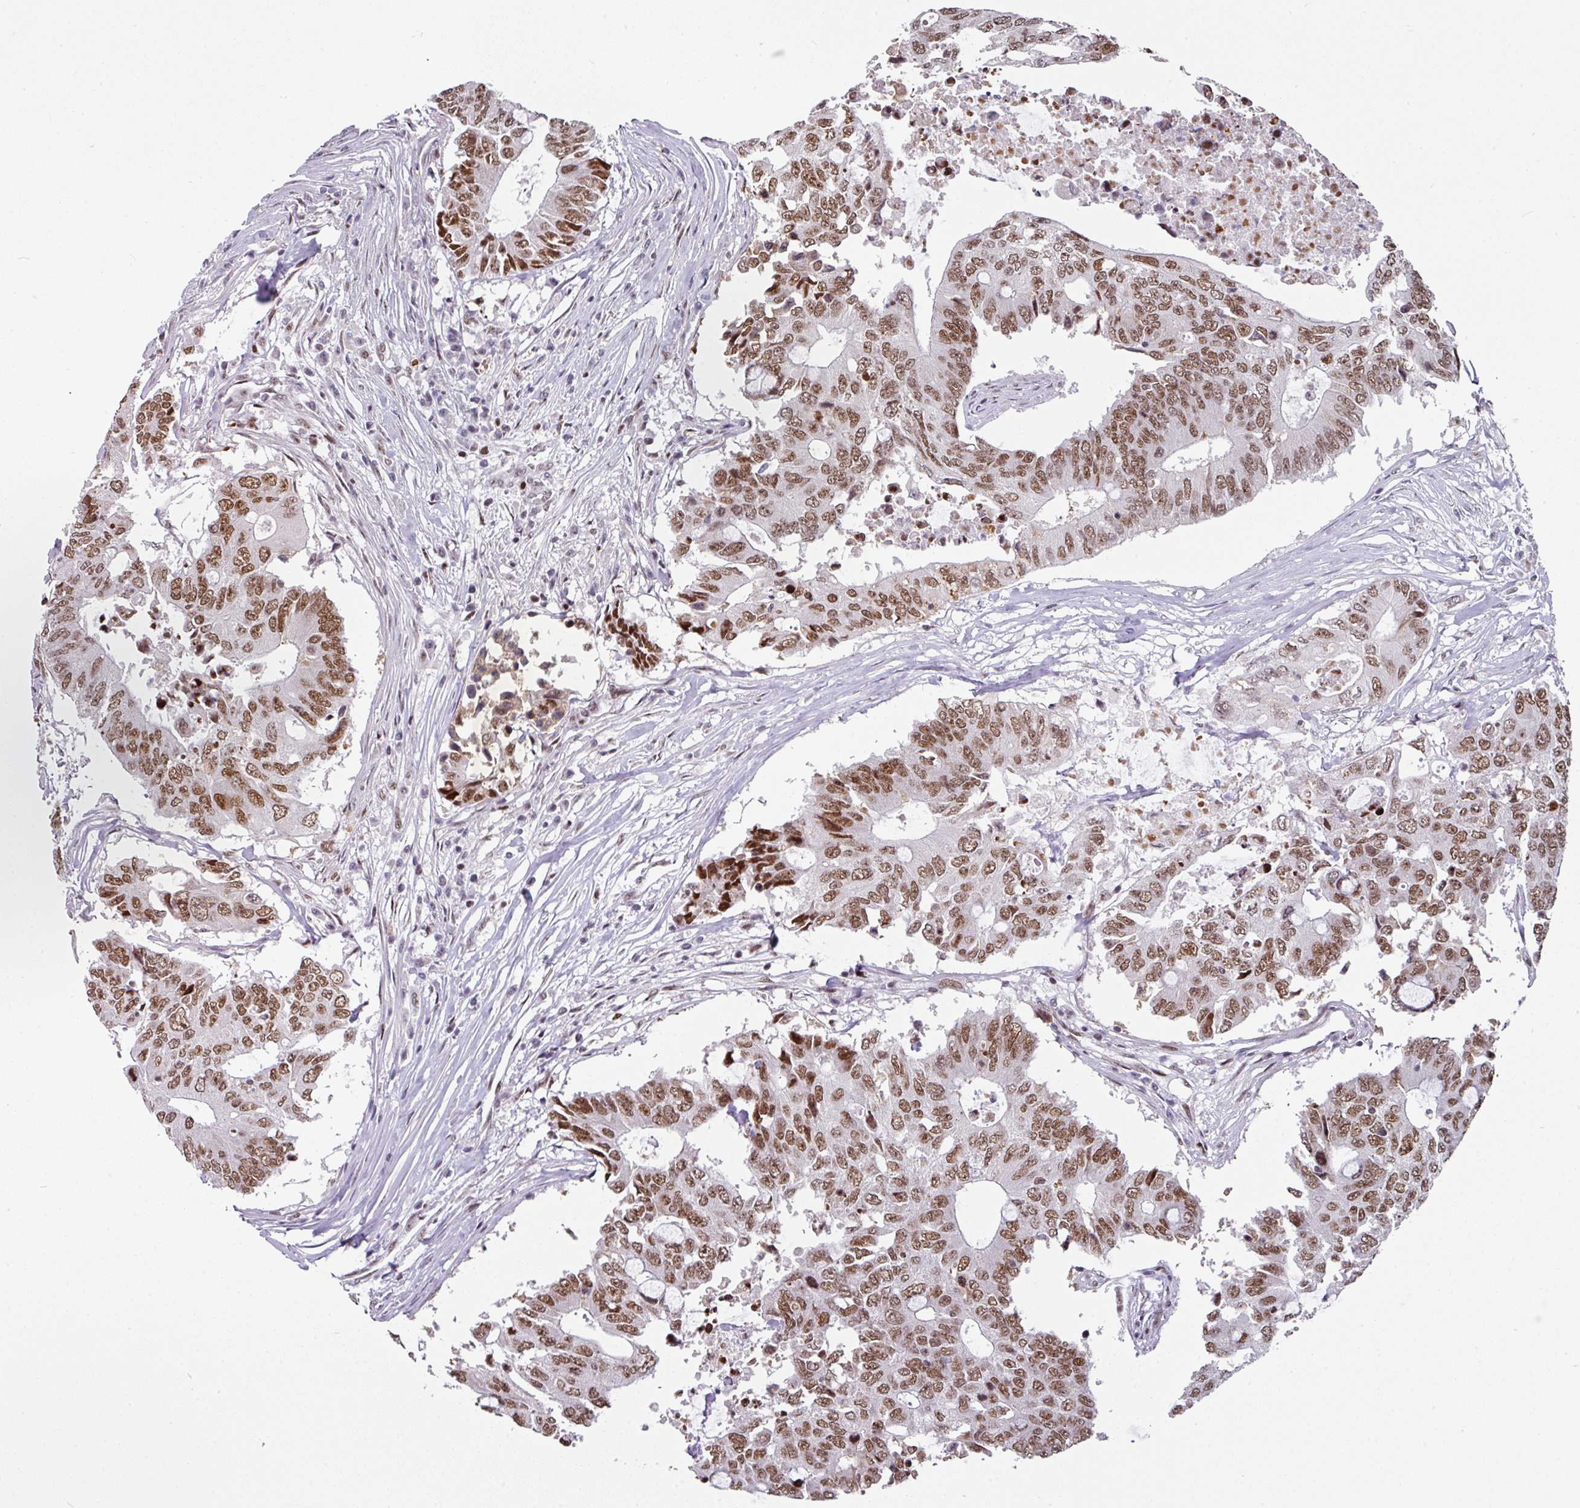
{"staining": {"intensity": "moderate", "quantity": ">75%", "location": "nuclear"}, "tissue": "colorectal cancer", "cell_type": "Tumor cells", "image_type": "cancer", "snomed": [{"axis": "morphology", "description": "Adenocarcinoma, NOS"}, {"axis": "topography", "description": "Colon"}], "caption": "This is an image of IHC staining of colorectal cancer (adenocarcinoma), which shows moderate positivity in the nuclear of tumor cells.", "gene": "RAD50", "patient": {"sex": "male", "age": 71}}